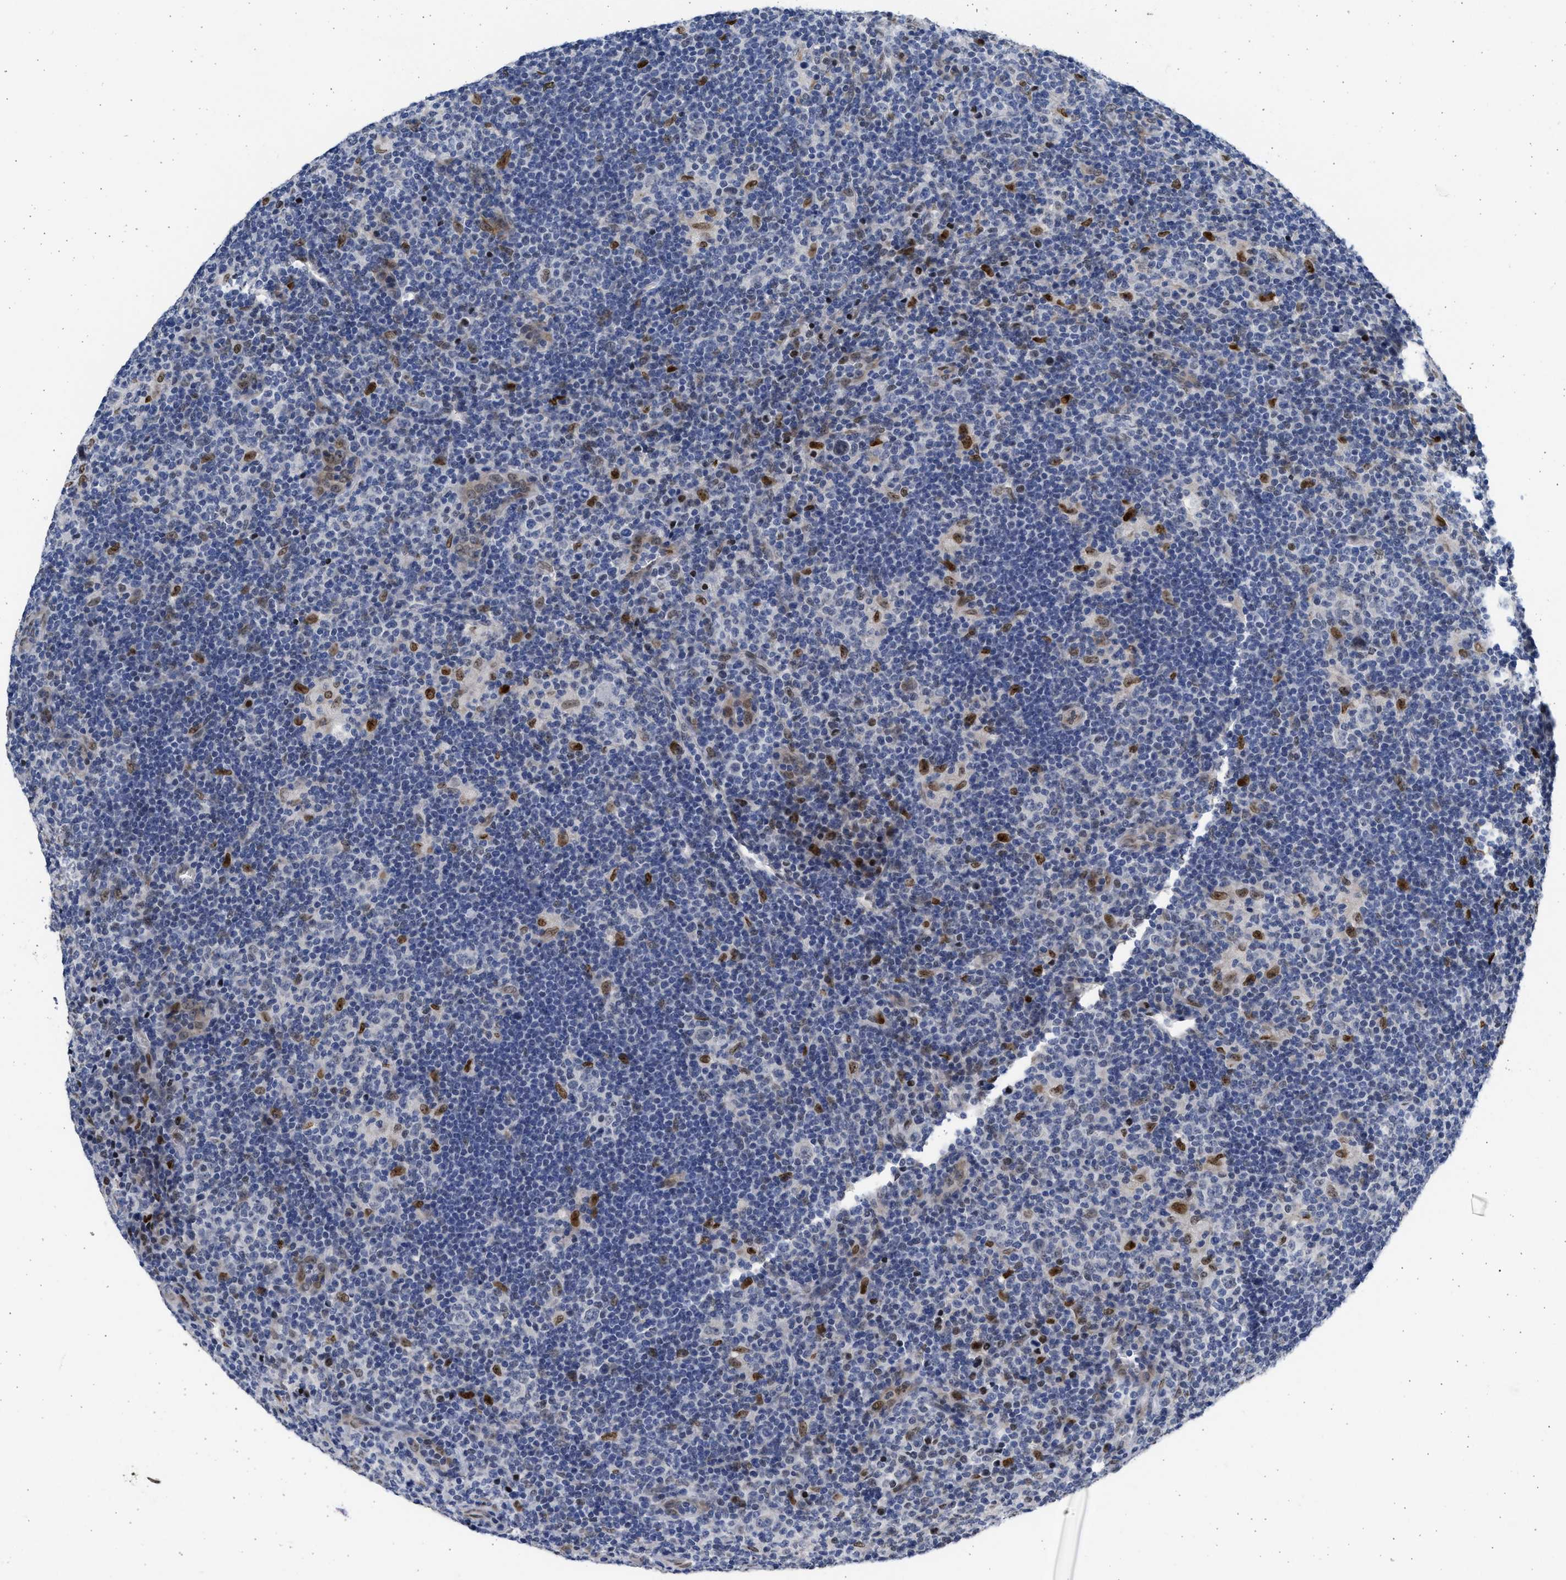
{"staining": {"intensity": "moderate", "quantity": "<25%", "location": "nuclear"}, "tissue": "lymphoma", "cell_type": "Tumor cells", "image_type": "cancer", "snomed": [{"axis": "morphology", "description": "Hodgkin's disease, NOS"}, {"axis": "topography", "description": "Lymph node"}], "caption": "A high-resolution histopathology image shows immunohistochemistry (IHC) staining of Hodgkin's disease, which displays moderate nuclear staining in approximately <25% of tumor cells.", "gene": "HMGN3", "patient": {"sex": "female", "age": 57}}